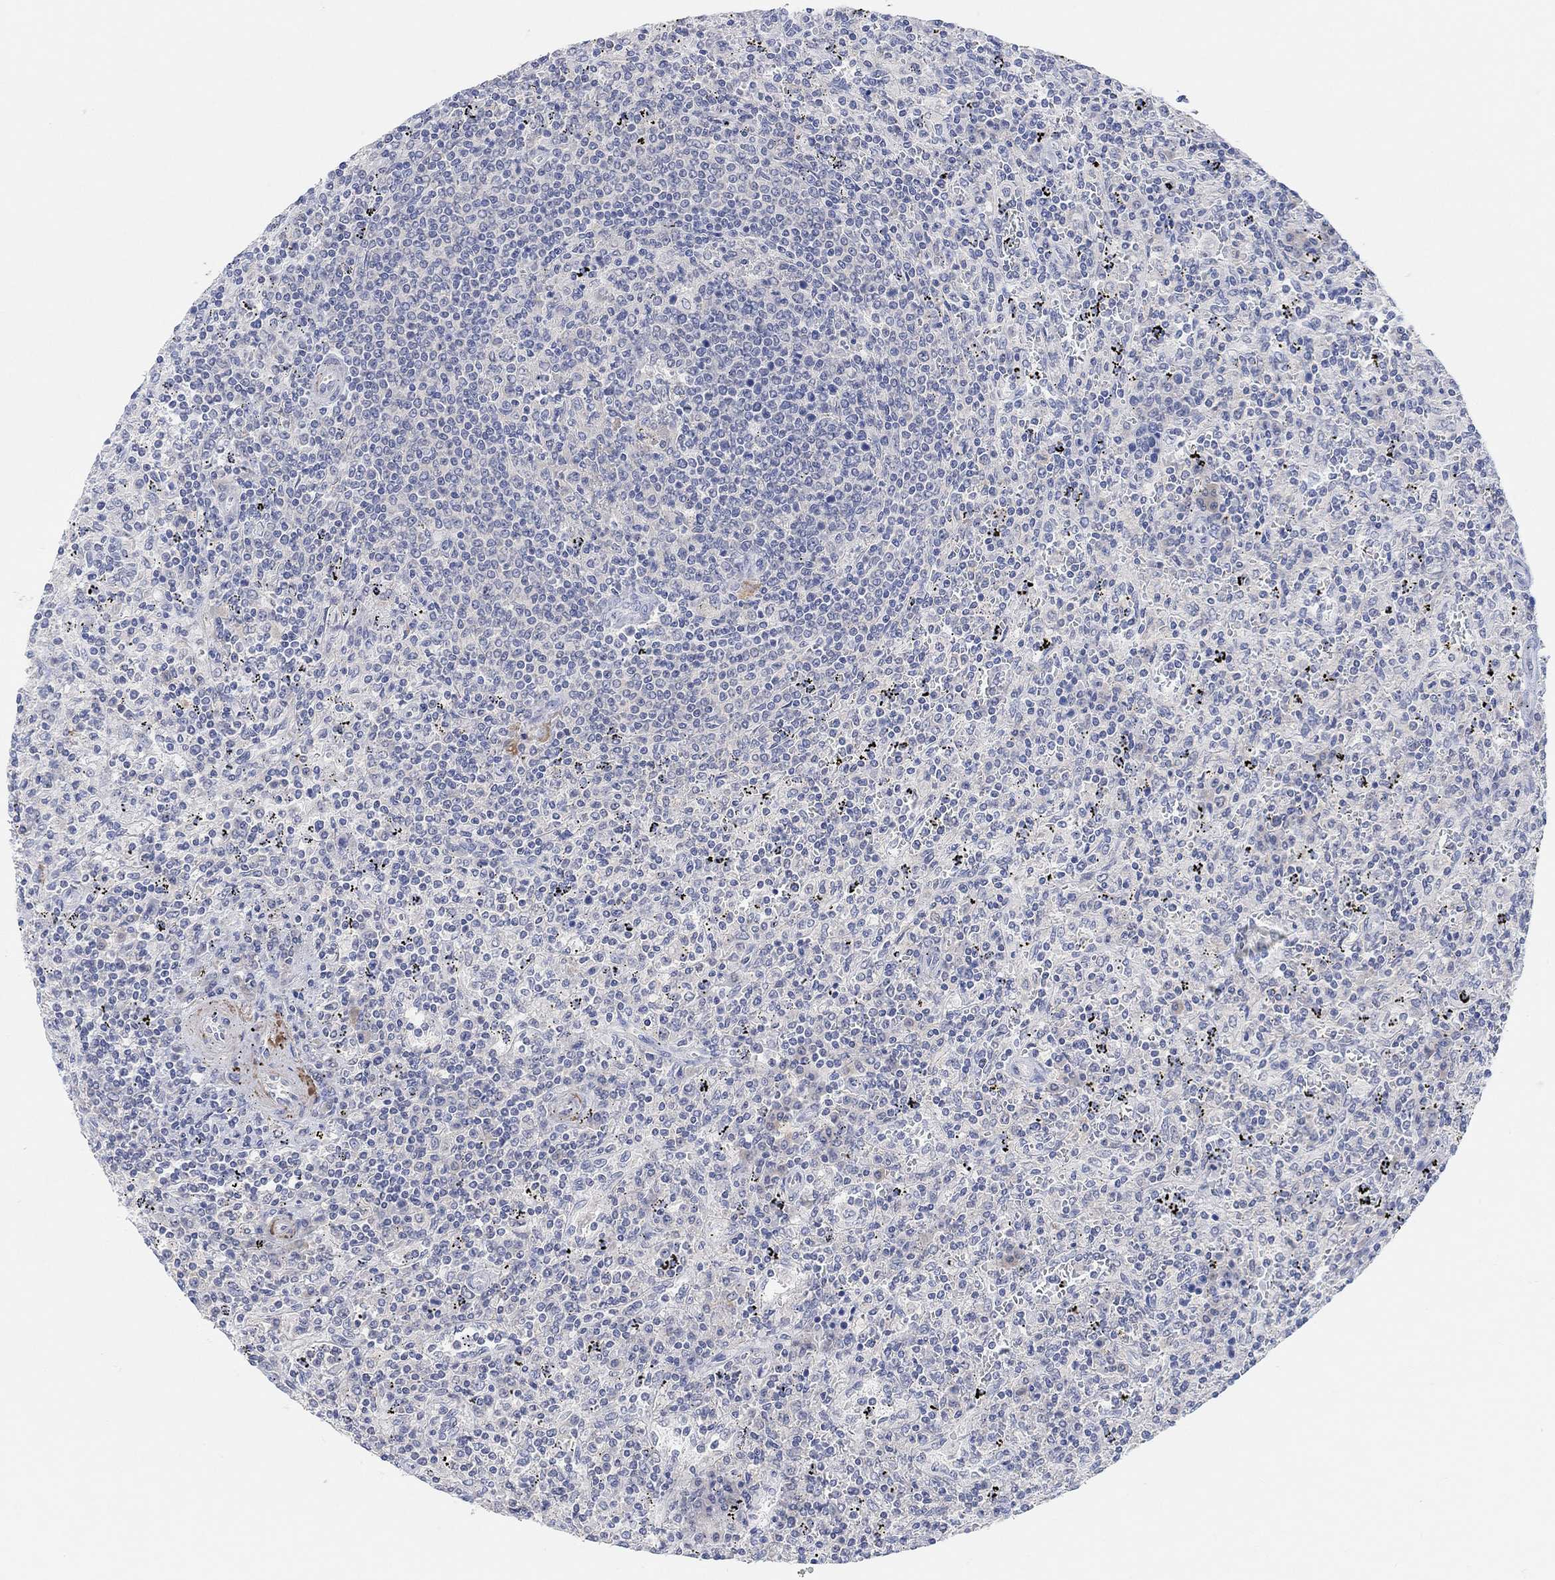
{"staining": {"intensity": "negative", "quantity": "none", "location": "none"}, "tissue": "lymphoma", "cell_type": "Tumor cells", "image_type": "cancer", "snomed": [{"axis": "morphology", "description": "Malignant lymphoma, non-Hodgkin's type, Low grade"}, {"axis": "topography", "description": "Spleen"}], "caption": "IHC photomicrograph of human lymphoma stained for a protein (brown), which exhibits no expression in tumor cells.", "gene": "RIMS1", "patient": {"sex": "male", "age": 62}}